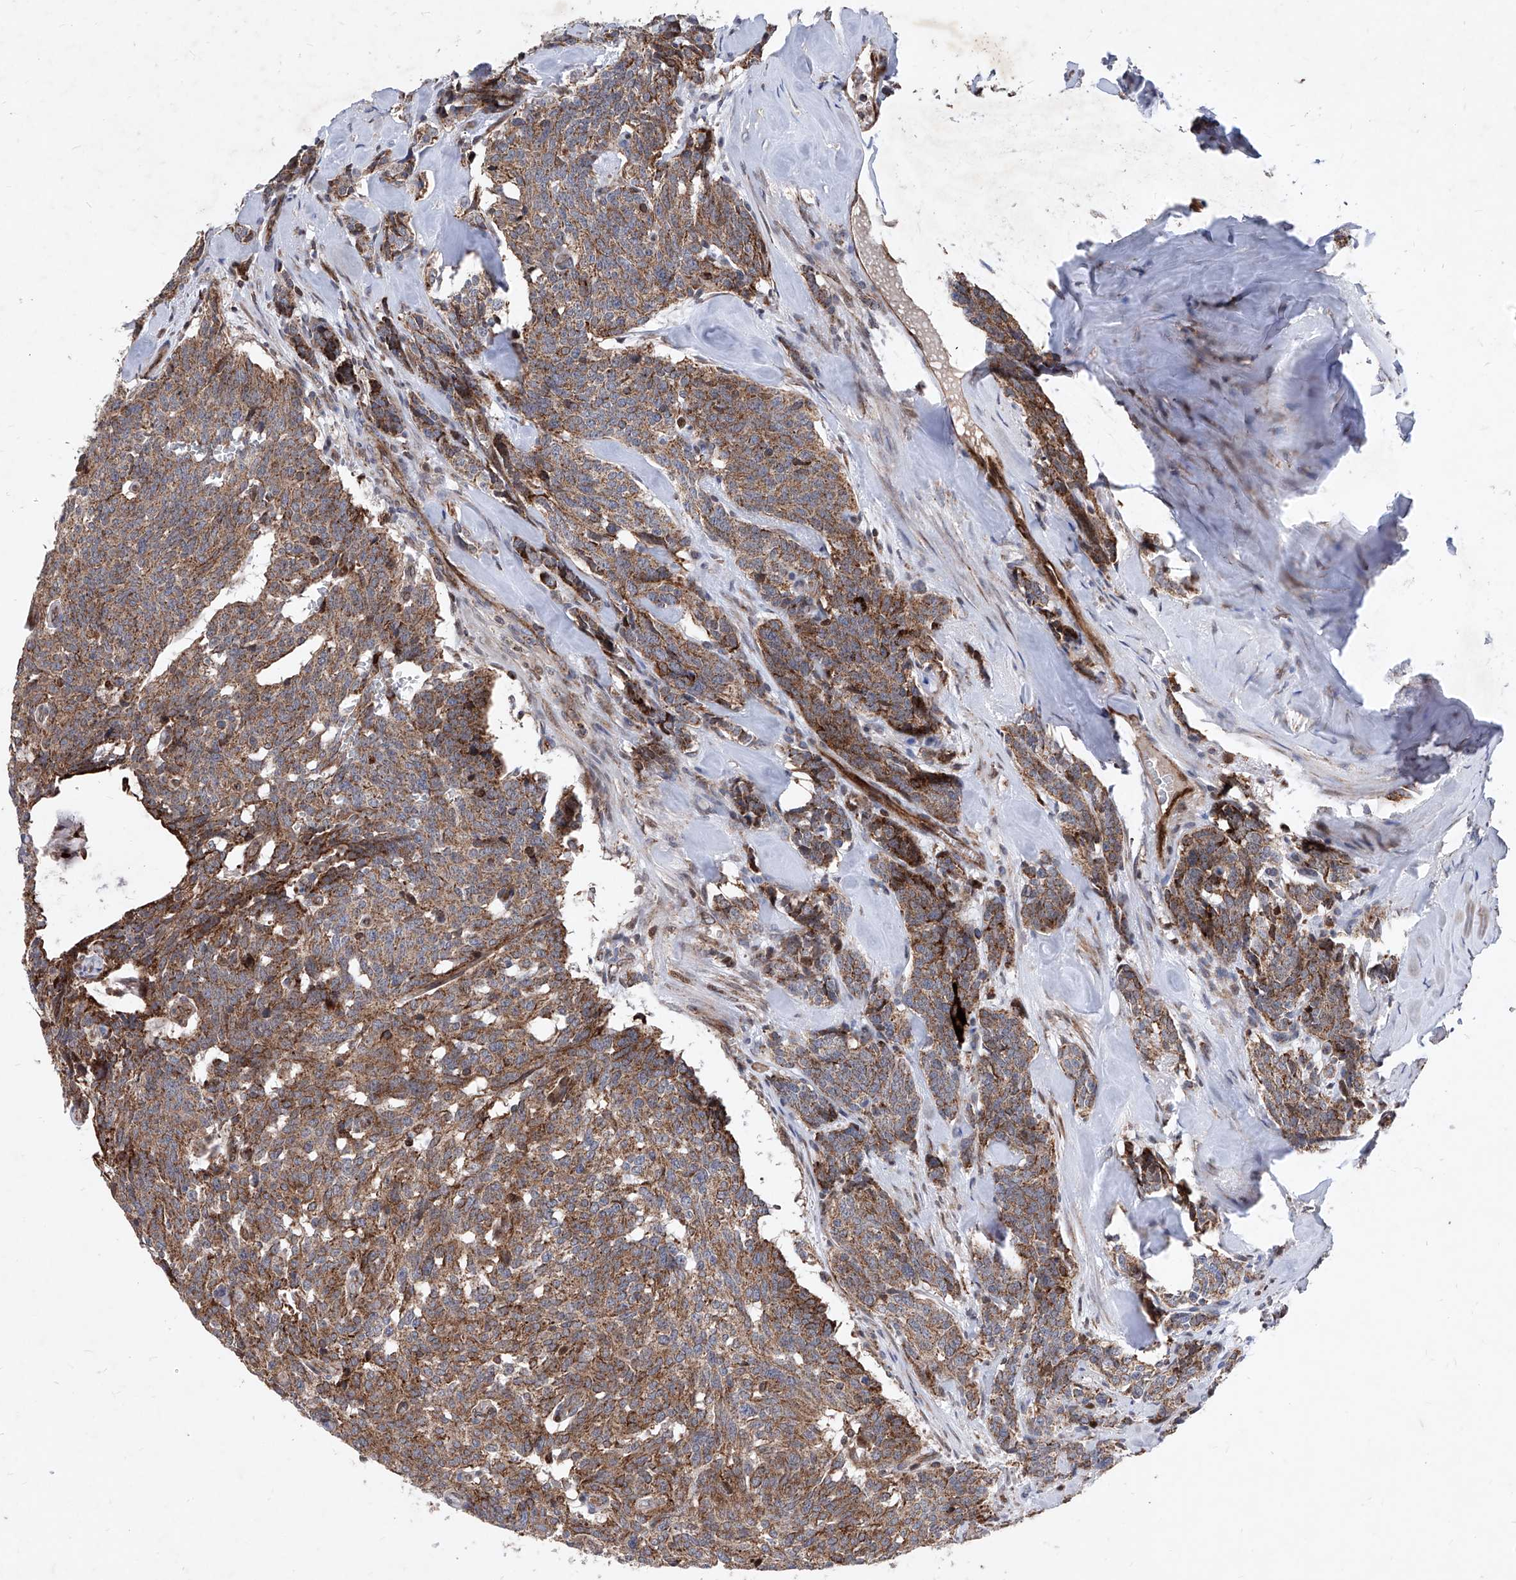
{"staining": {"intensity": "strong", "quantity": ">75%", "location": "cytoplasmic/membranous"}, "tissue": "carcinoid", "cell_type": "Tumor cells", "image_type": "cancer", "snomed": [{"axis": "morphology", "description": "Carcinoid, malignant, NOS"}, {"axis": "topography", "description": "Lung"}], "caption": "Strong cytoplasmic/membranous positivity is present in approximately >75% of tumor cells in carcinoid.", "gene": "SEMA6A", "patient": {"sex": "female", "age": 46}}